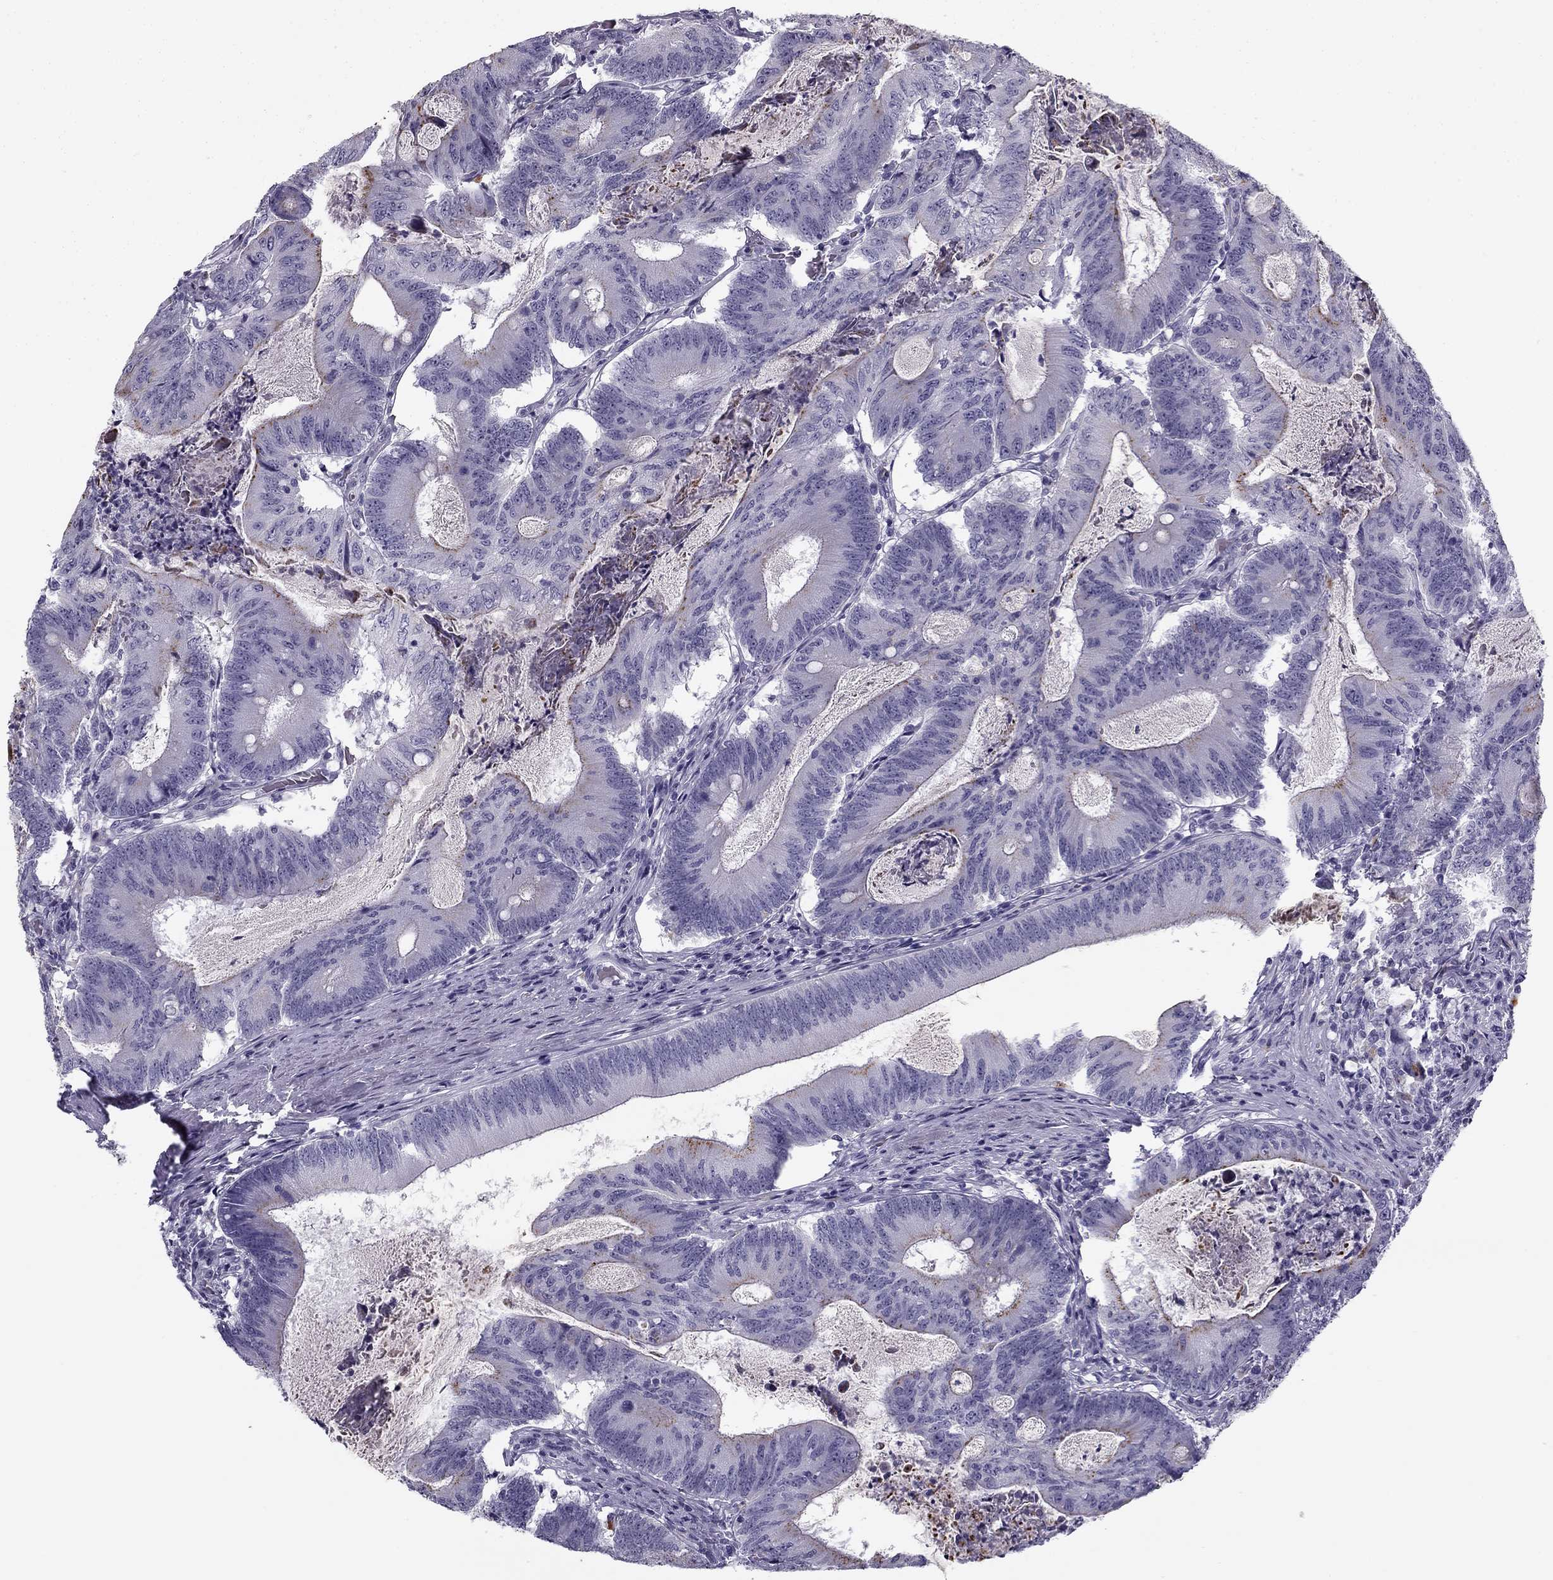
{"staining": {"intensity": "negative", "quantity": "none", "location": "none"}, "tissue": "colorectal cancer", "cell_type": "Tumor cells", "image_type": "cancer", "snomed": [{"axis": "morphology", "description": "Adenocarcinoma, NOS"}, {"axis": "topography", "description": "Colon"}], "caption": "Tumor cells are negative for protein expression in human colorectal cancer (adenocarcinoma).", "gene": "MC5R", "patient": {"sex": "female", "age": 70}}